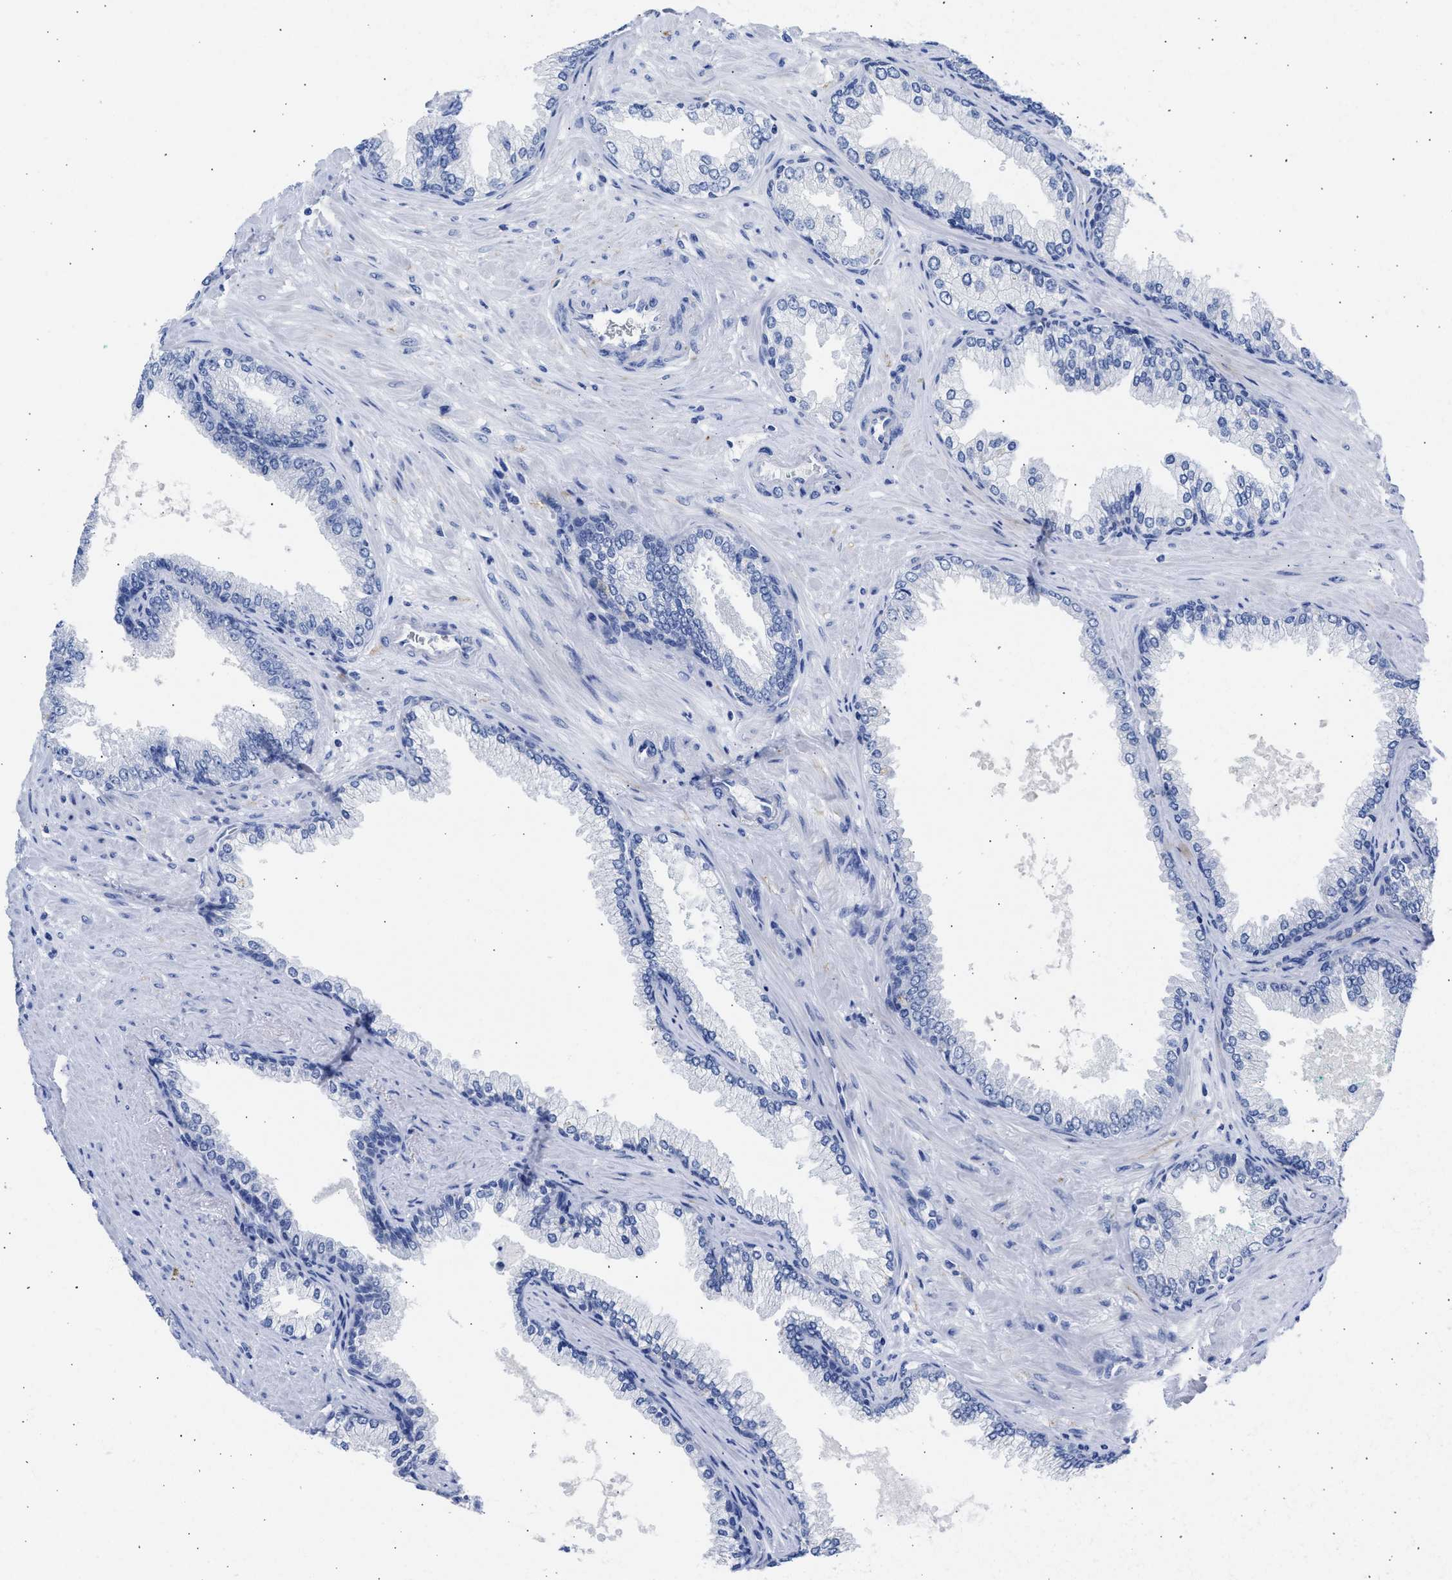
{"staining": {"intensity": "negative", "quantity": "none", "location": "none"}, "tissue": "prostate cancer", "cell_type": "Tumor cells", "image_type": "cancer", "snomed": [{"axis": "morphology", "description": "Adenocarcinoma, High grade"}, {"axis": "topography", "description": "Prostate"}], "caption": "The image demonstrates no significant staining in tumor cells of prostate cancer (high-grade adenocarcinoma).", "gene": "NCAM1", "patient": {"sex": "male", "age": 71}}